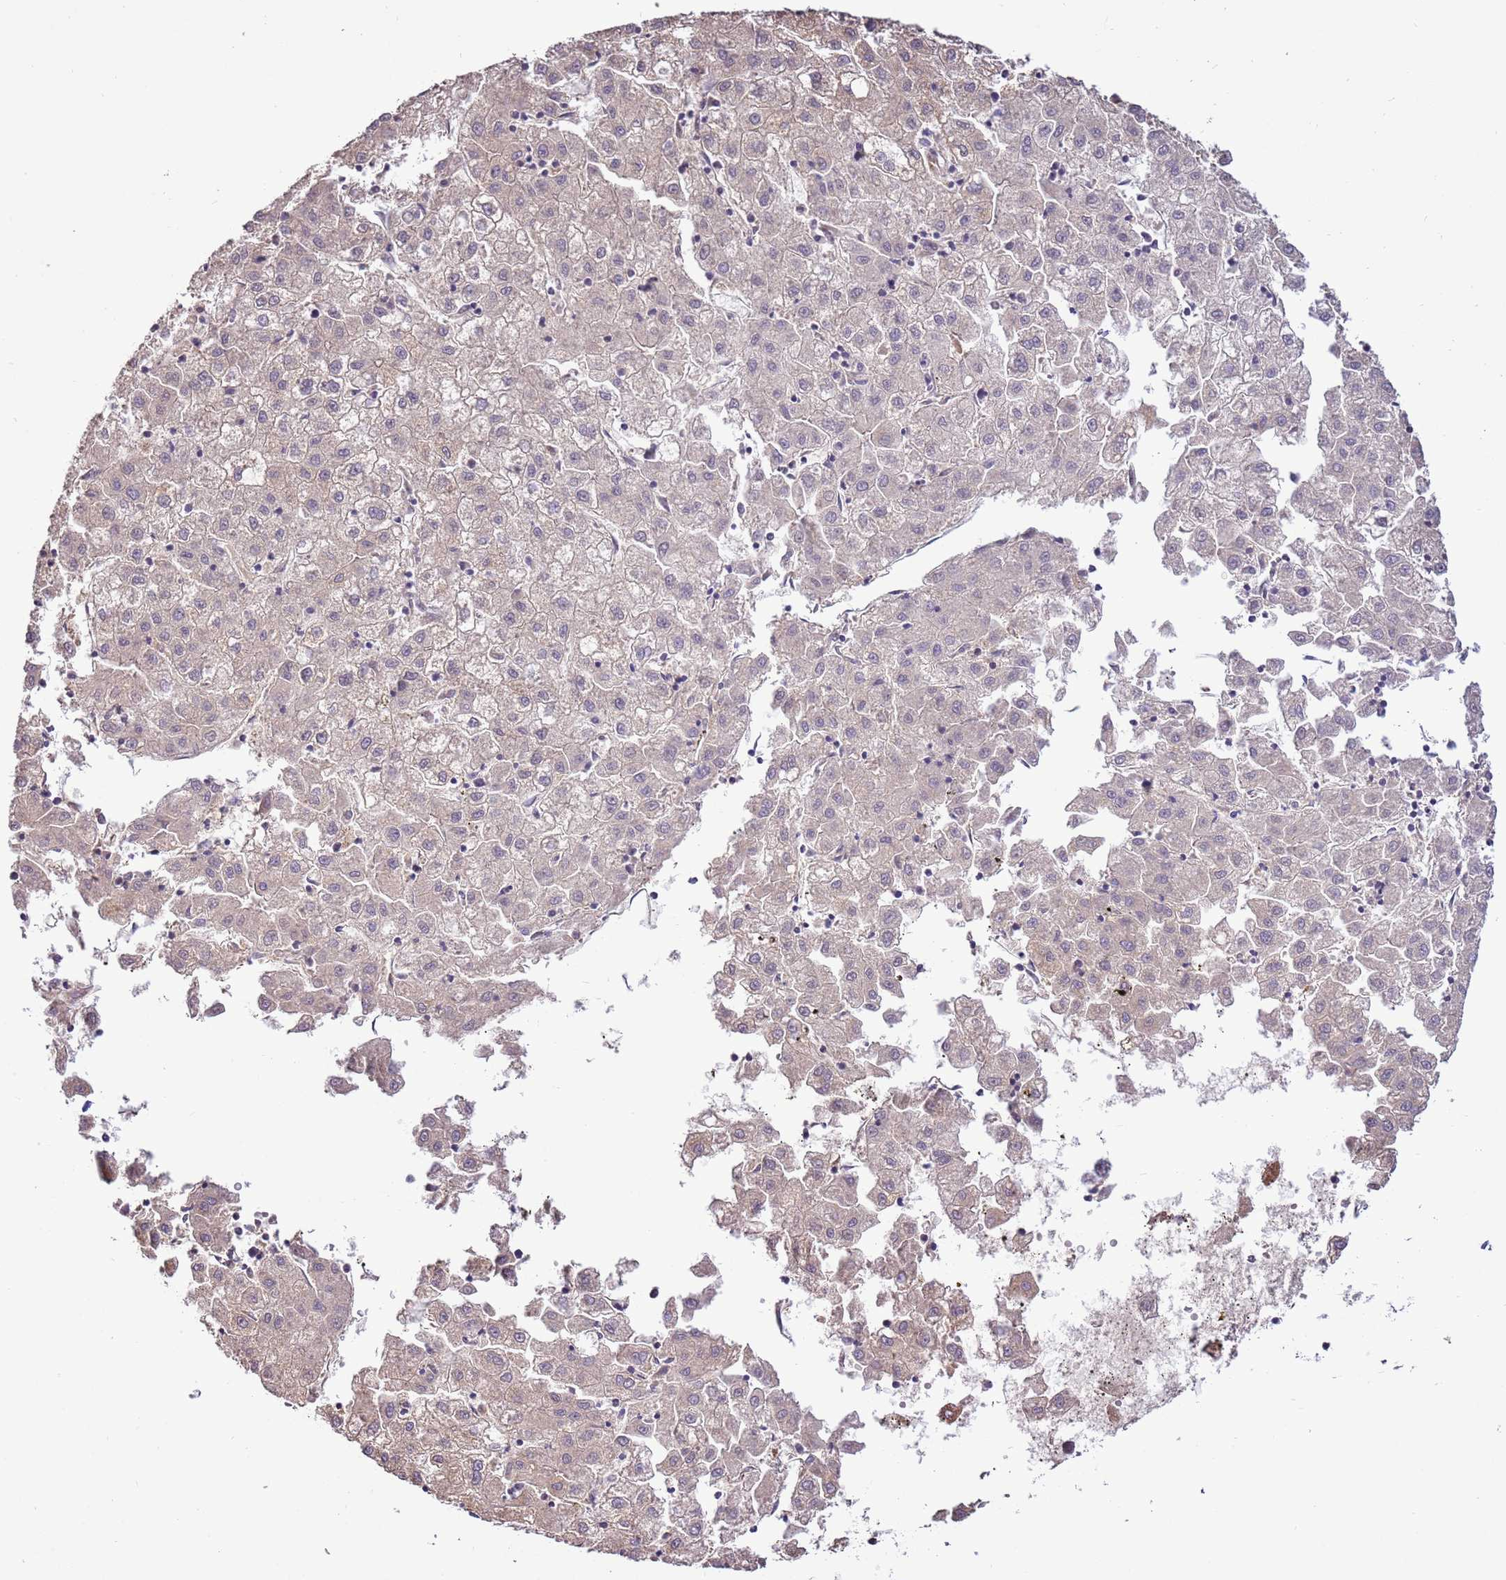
{"staining": {"intensity": "negative", "quantity": "none", "location": "none"}, "tissue": "liver cancer", "cell_type": "Tumor cells", "image_type": "cancer", "snomed": [{"axis": "morphology", "description": "Carcinoma, Hepatocellular, NOS"}, {"axis": "topography", "description": "Liver"}], "caption": "Histopathology image shows no significant protein expression in tumor cells of liver cancer.", "gene": "SCARA3", "patient": {"sex": "male", "age": 72}}